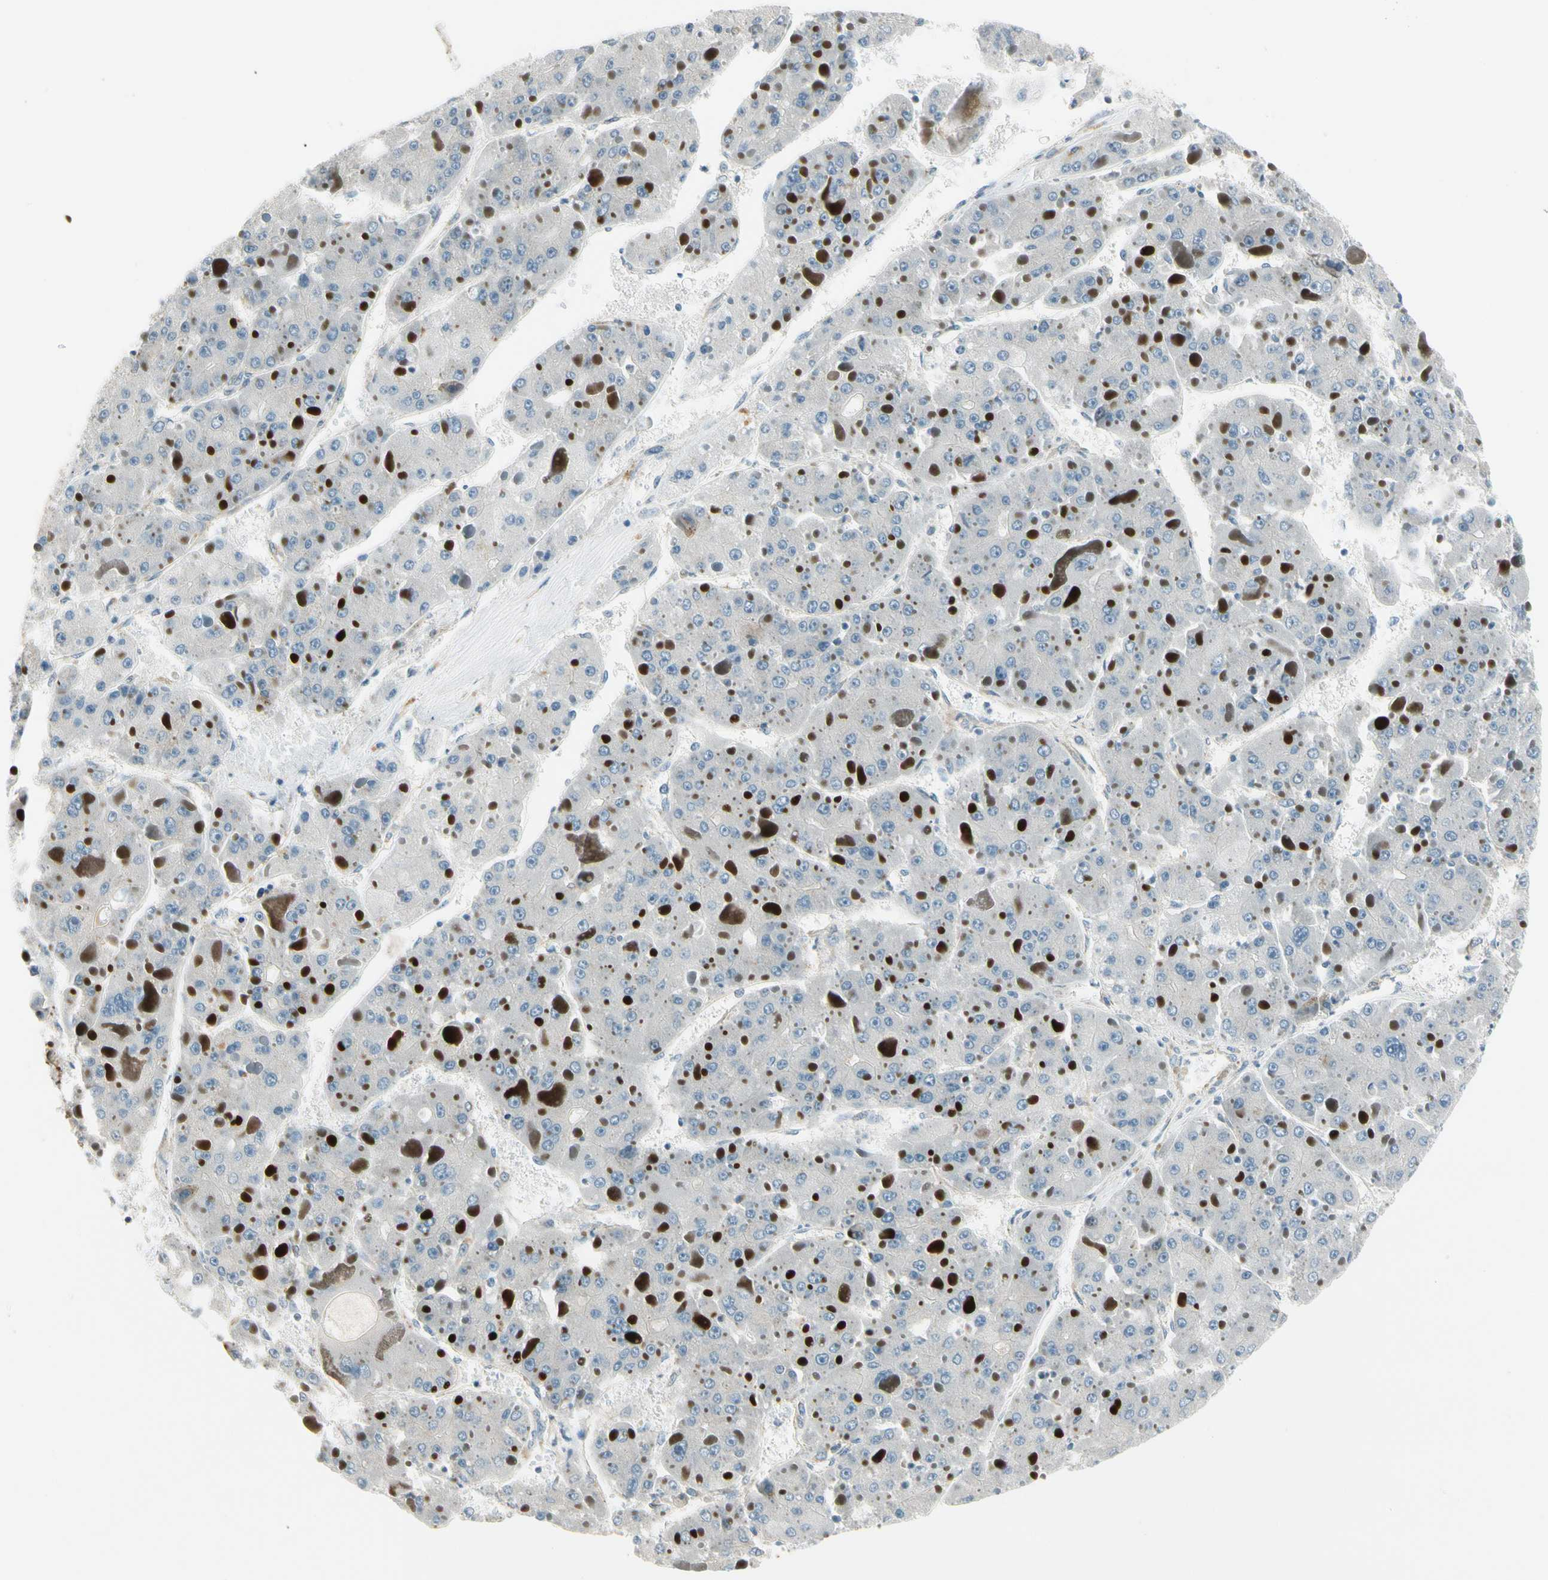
{"staining": {"intensity": "negative", "quantity": "none", "location": "none"}, "tissue": "liver cancer", "cell_type": "Tumor cells", "image_type": "cancer", "snomed": [{"axis": "morphology", "description": "Carcinoma, Hepatocellular, NOS"}, {"axis": "topography", "description": "Liver"}], "caption": "Protein analysis of liver cancer (hepatocellular carcinoma) reveals no significant expression in tumor cells. (Stains: DAB immunohistochemistry (IHC) with hematoxylin counter stain, Microscopy: brightfield microscopy at high magnification).", "gene": "MANSC1", "patient": {"sex": "female", "age": 73}}